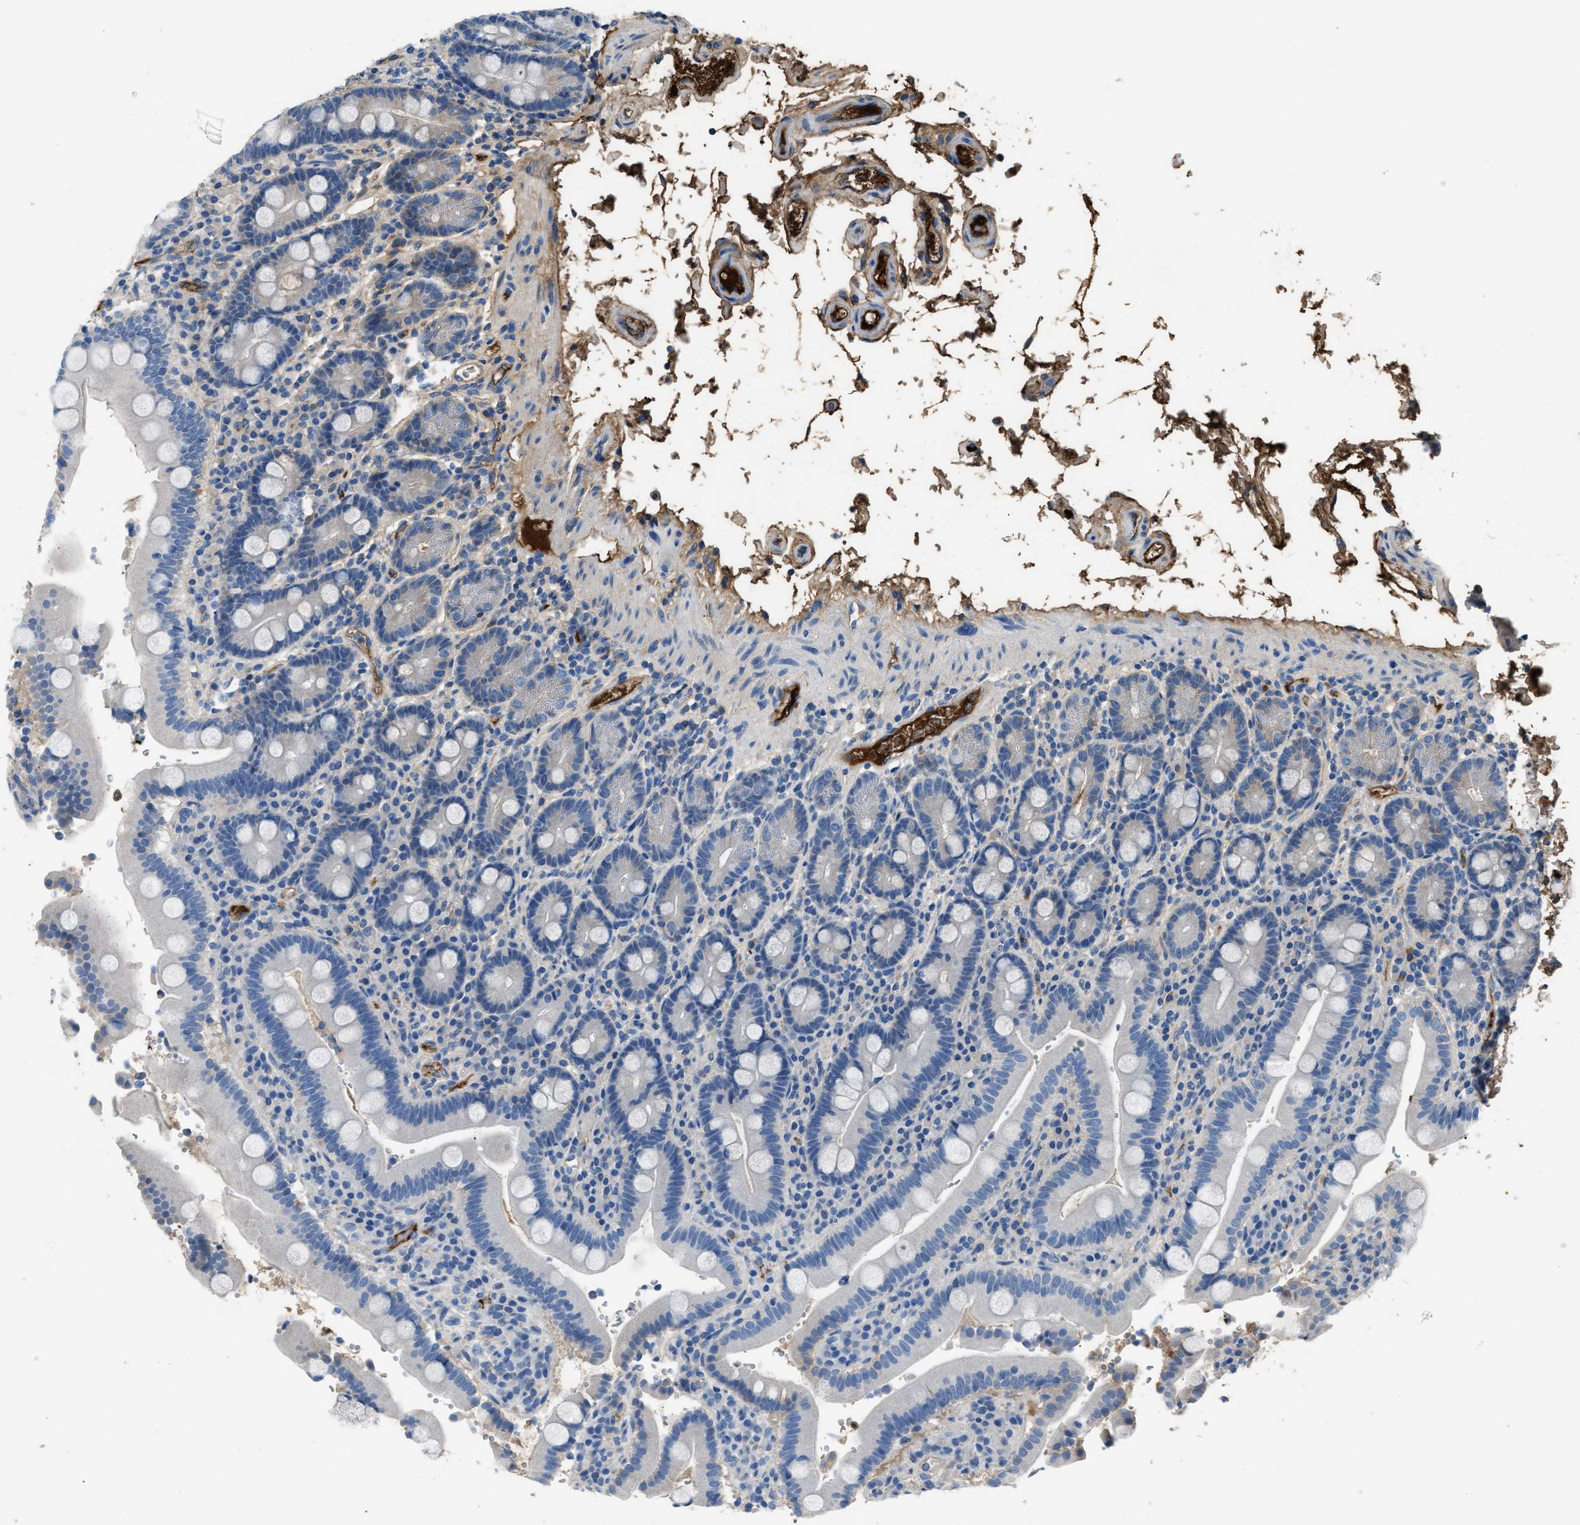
{"staining": {"intensity": "weak", "quantity": "25%-75%", "location": "cytoplasmic/membranous"}, "tissue": "duodenum", "cell_type": "Glandular cells", "image_type": "normal", "snomed": [{"axis": "morphology", "description": "Normal tissue, NOS"}, {"axis": "topography", "description": "Small intestine, NOS"}], "caption": "Human duodenum stained for a protein (brown) shows weak cytoplasmic/membranous positive staining in about 25%-75% of glandular cells.", "gene": "STC1", "patient": {"sex": "female", "age": 71}}